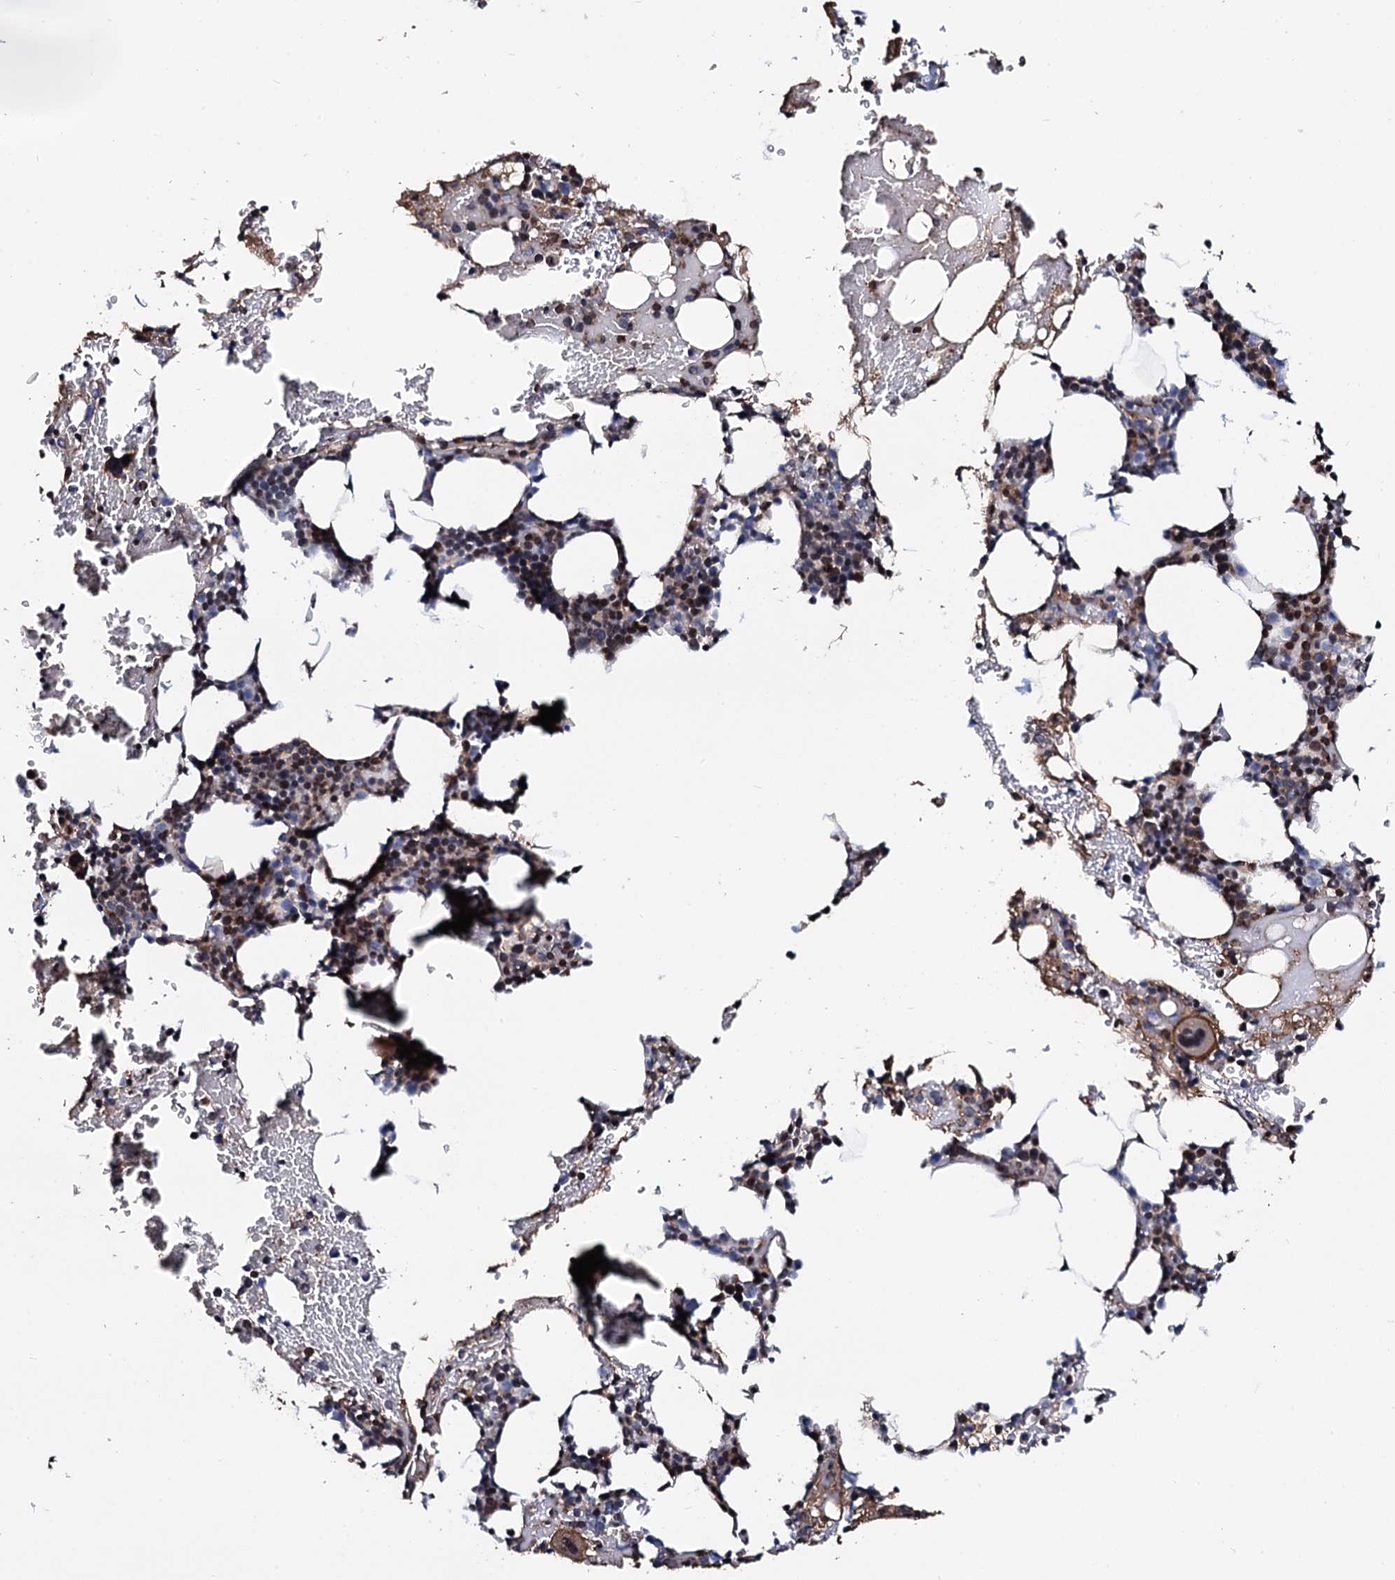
{"staining": {"intensity": "moderate", "quantity": "25%-75%", "location": "cytoplasmic/membranous"}, "tissue": "bone marrow", "cell_type": "Hematopoietic cells", "image_type": "normal", "snomed": [{"axis": "morphology", "description": "Normal tissue, NOS"}, {"axis": "morphology", "description": "Inflammation, NOS"}, {"axis": "topography", "description": "Bone marrow"}], "caption": "Moderate cytoplasmic/membranous protein staining is appreciated in approximately 25%-75% of hematopoietic cells in bone marrow.", "gene": "PLET1", "patient": {"sex": "male", "age": 41}}